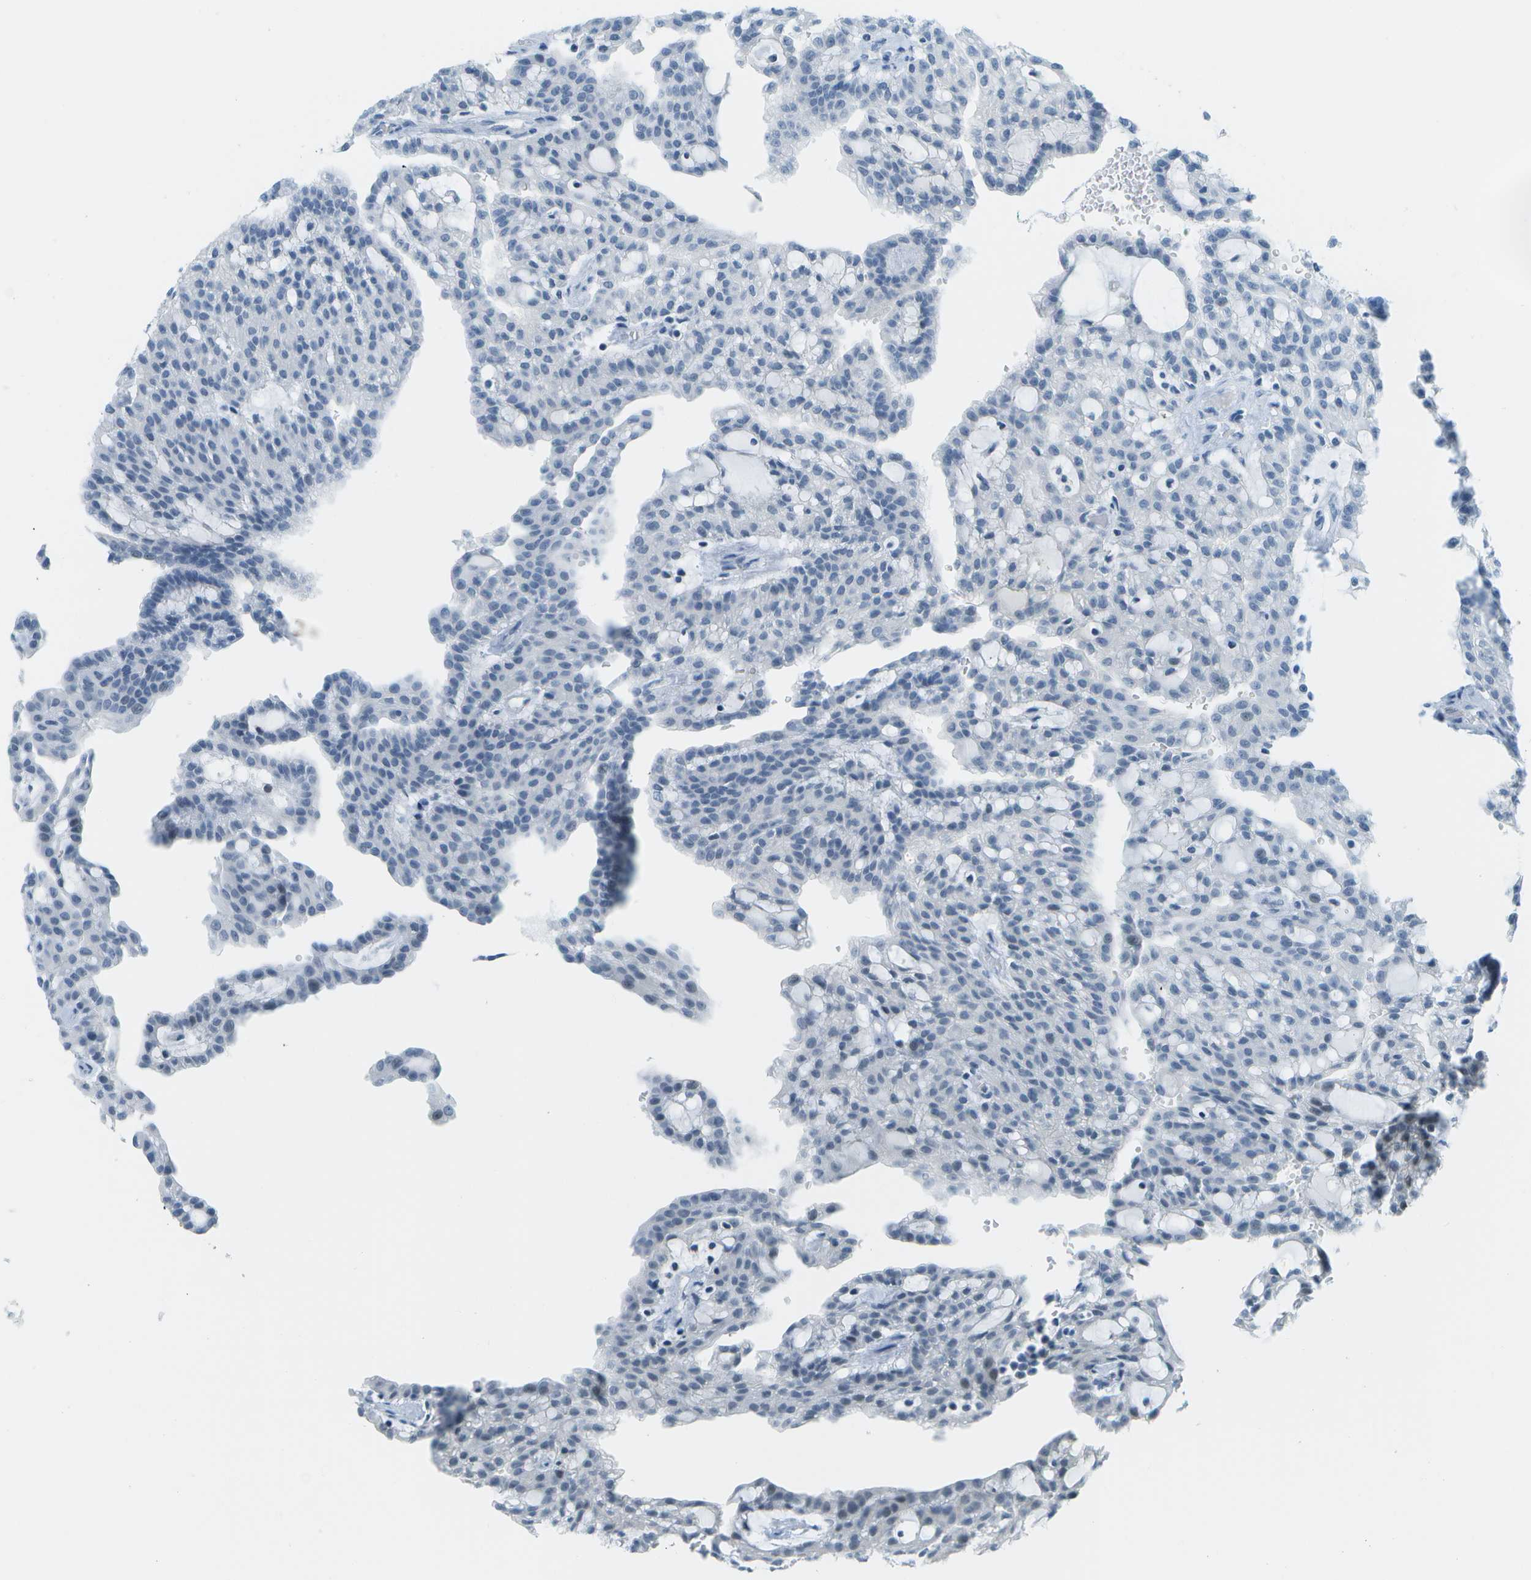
{"staining": {"intensity": "negative", "quantity": "none", "location": "none"}, "tissue": "renal cancer", "cell_type": "Tumor cells", "image_type": "cancer", "snomed": [{"axis": "morphology", "description": "Adenocarcinoma, NOS"}, {"axis": "topography", "description": "Kidney"}], "caption": "This is an IHC photomicrograph of renal cancer. There is no expression in tumor cells.", "gene": "NEK11", "patient": {"sex": "male", "age": 63}}